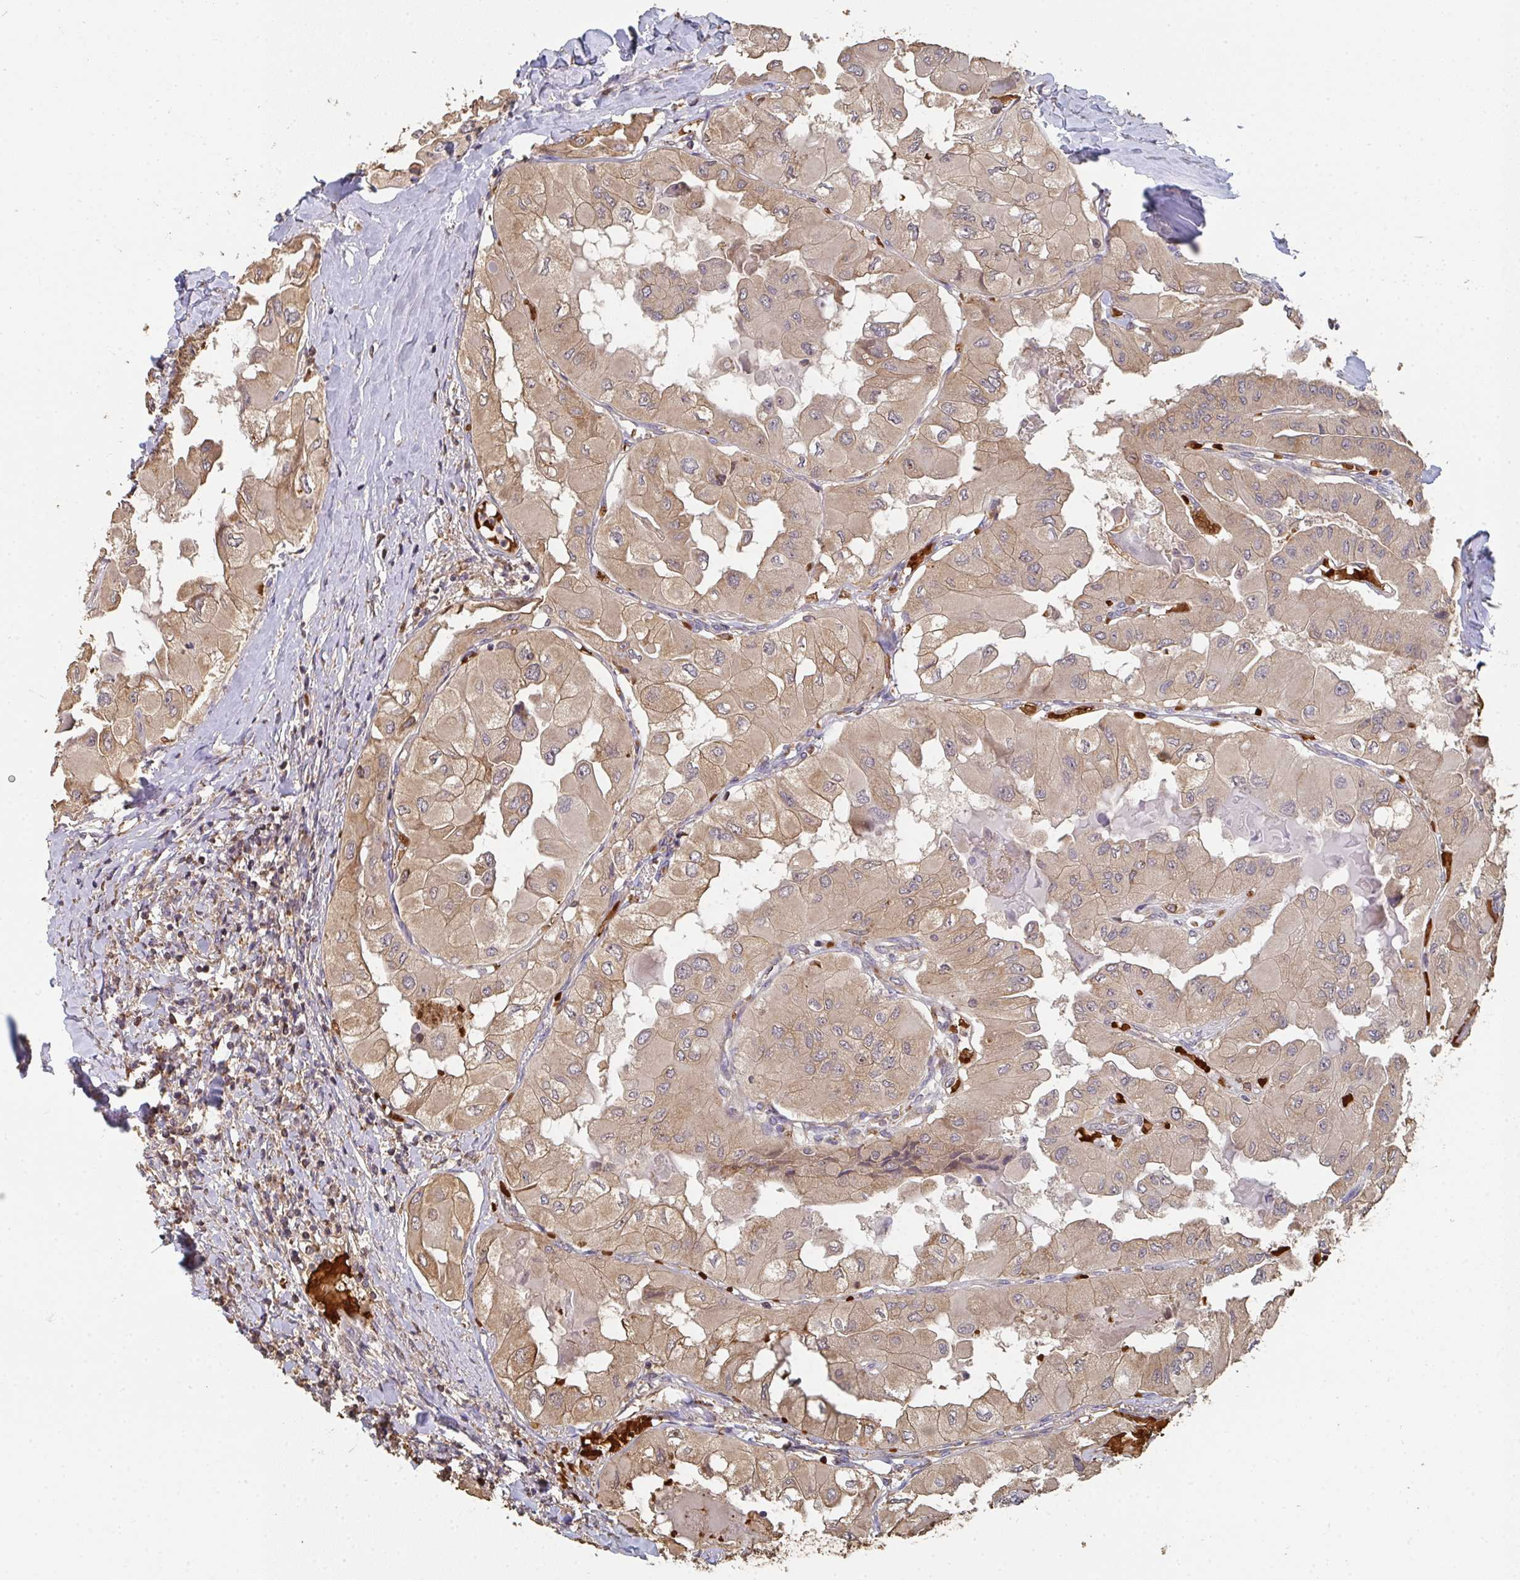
{"staining": {"intensity": "moderate", "quantity": ">75%", "location": "cytoplasmic/membranous"}, "tissue": "thyroid cancer", "cell_type": "Tumor cells", "image_type": "cancer", "snomed": [{"axis": "morphology", "description": "Normal tissue, NOS"}, {"axis": "morphology", "description": "Papillary adenocarcinoma, NOS"}, {"axis": "topography", "description": "Thyroid gland"}], "caption": "A histopathology image showing moderate cytoplasmic/membranous staining in about >75% of tumor cells in papillary adenocarcinoma (thyroid), as visualized by brown immunohistochemical staining.", "gene": "POLG", "patient": {"sex": "female", "age": 59}}